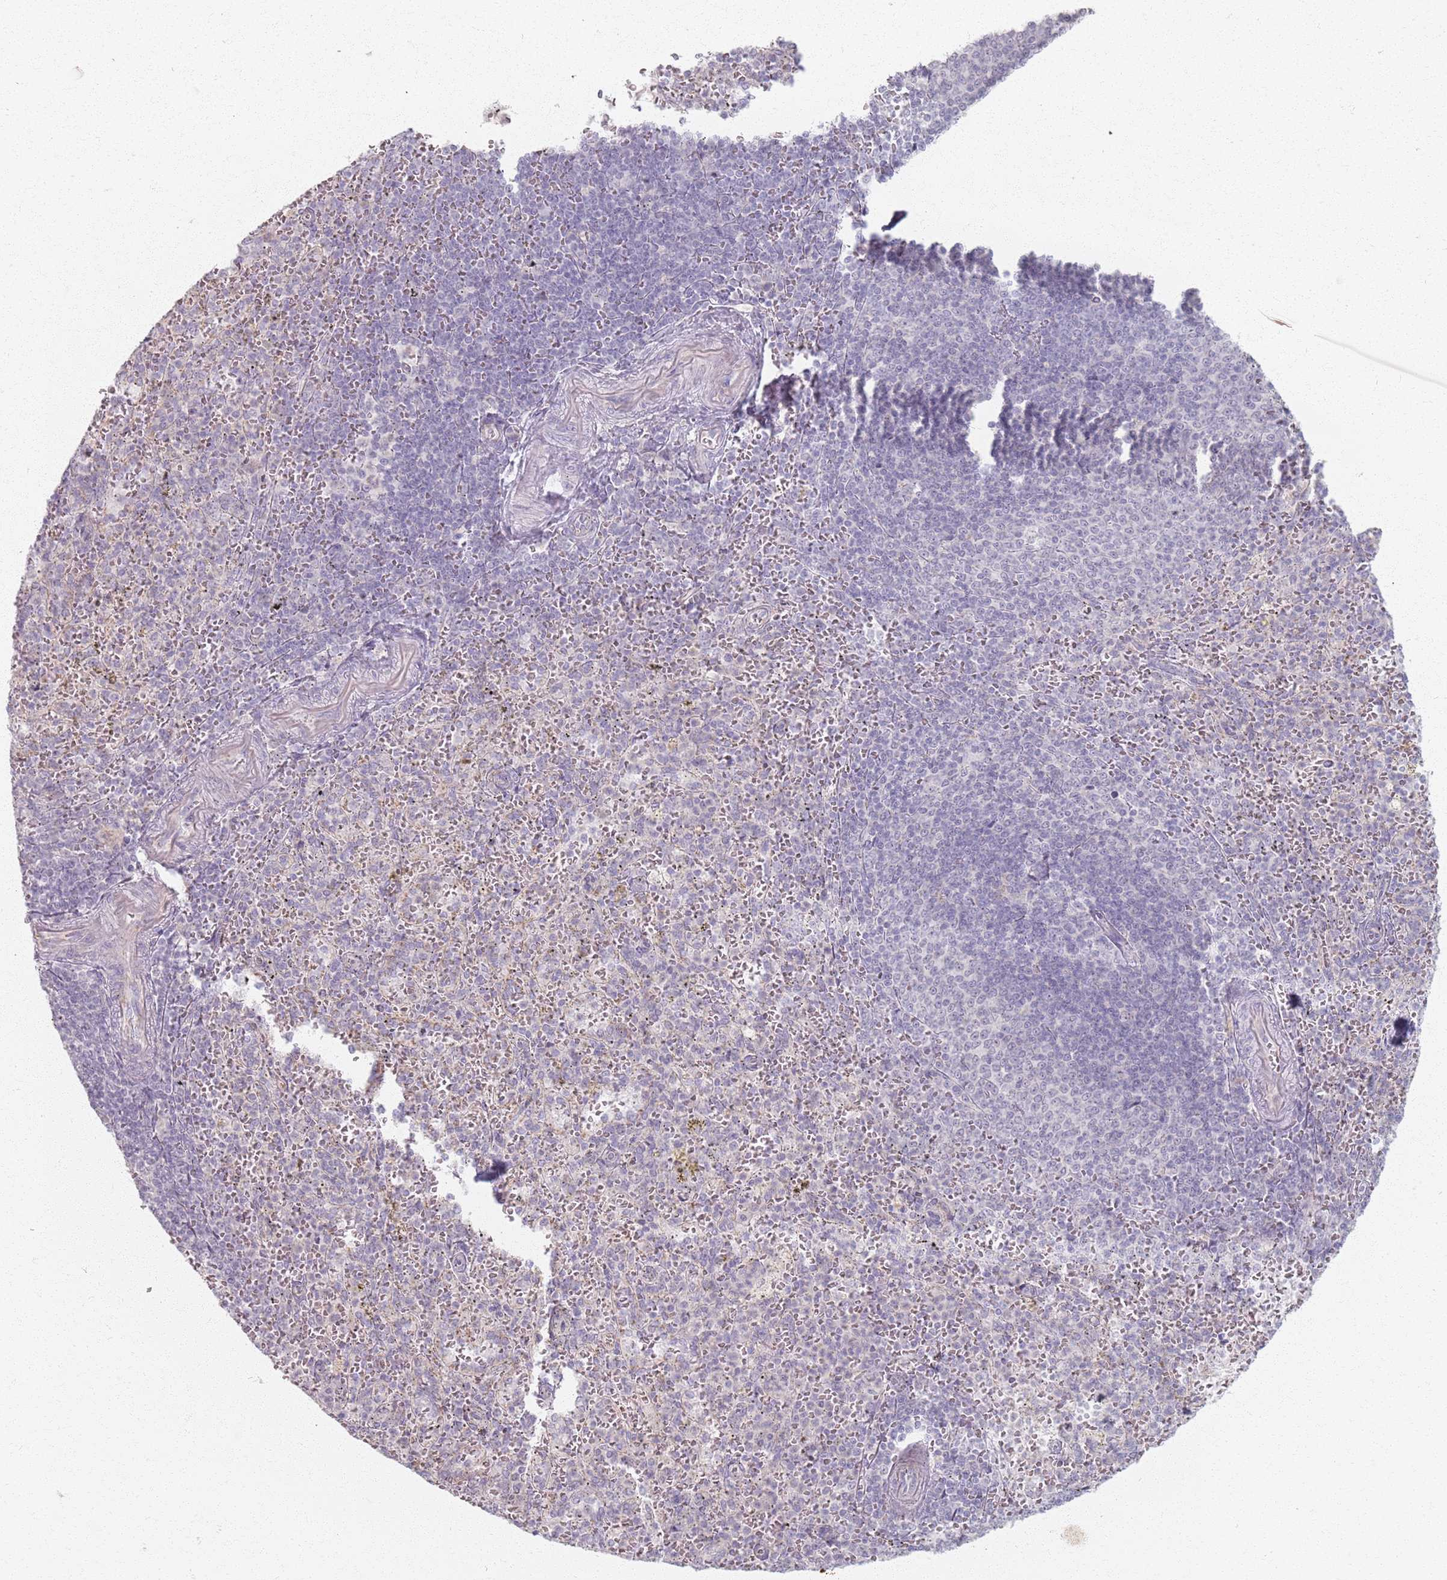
{"staining": {"intensity": "negative", "quantity": "none", "location": "none"}, "tissue": "spleen", "cell_type": "Cells in red pulp", "image_type": "normal", "snomed": [{"axis": "morphology", "description": "Normal tissue, NOS"}, {"axis": "topography", "description": "Spleen"}], "caption": "This photomicrograph is of normal spleen stained with immunohistochemistry to label a protein in brown with the nuclei are counter-stained blue. There is no positivity in cells in red pulp. (Brightfield microscopy of DAB IHC at high magnification).", "gene": "PKD2L2", "patient": {"sex": "female", "age": 21}}